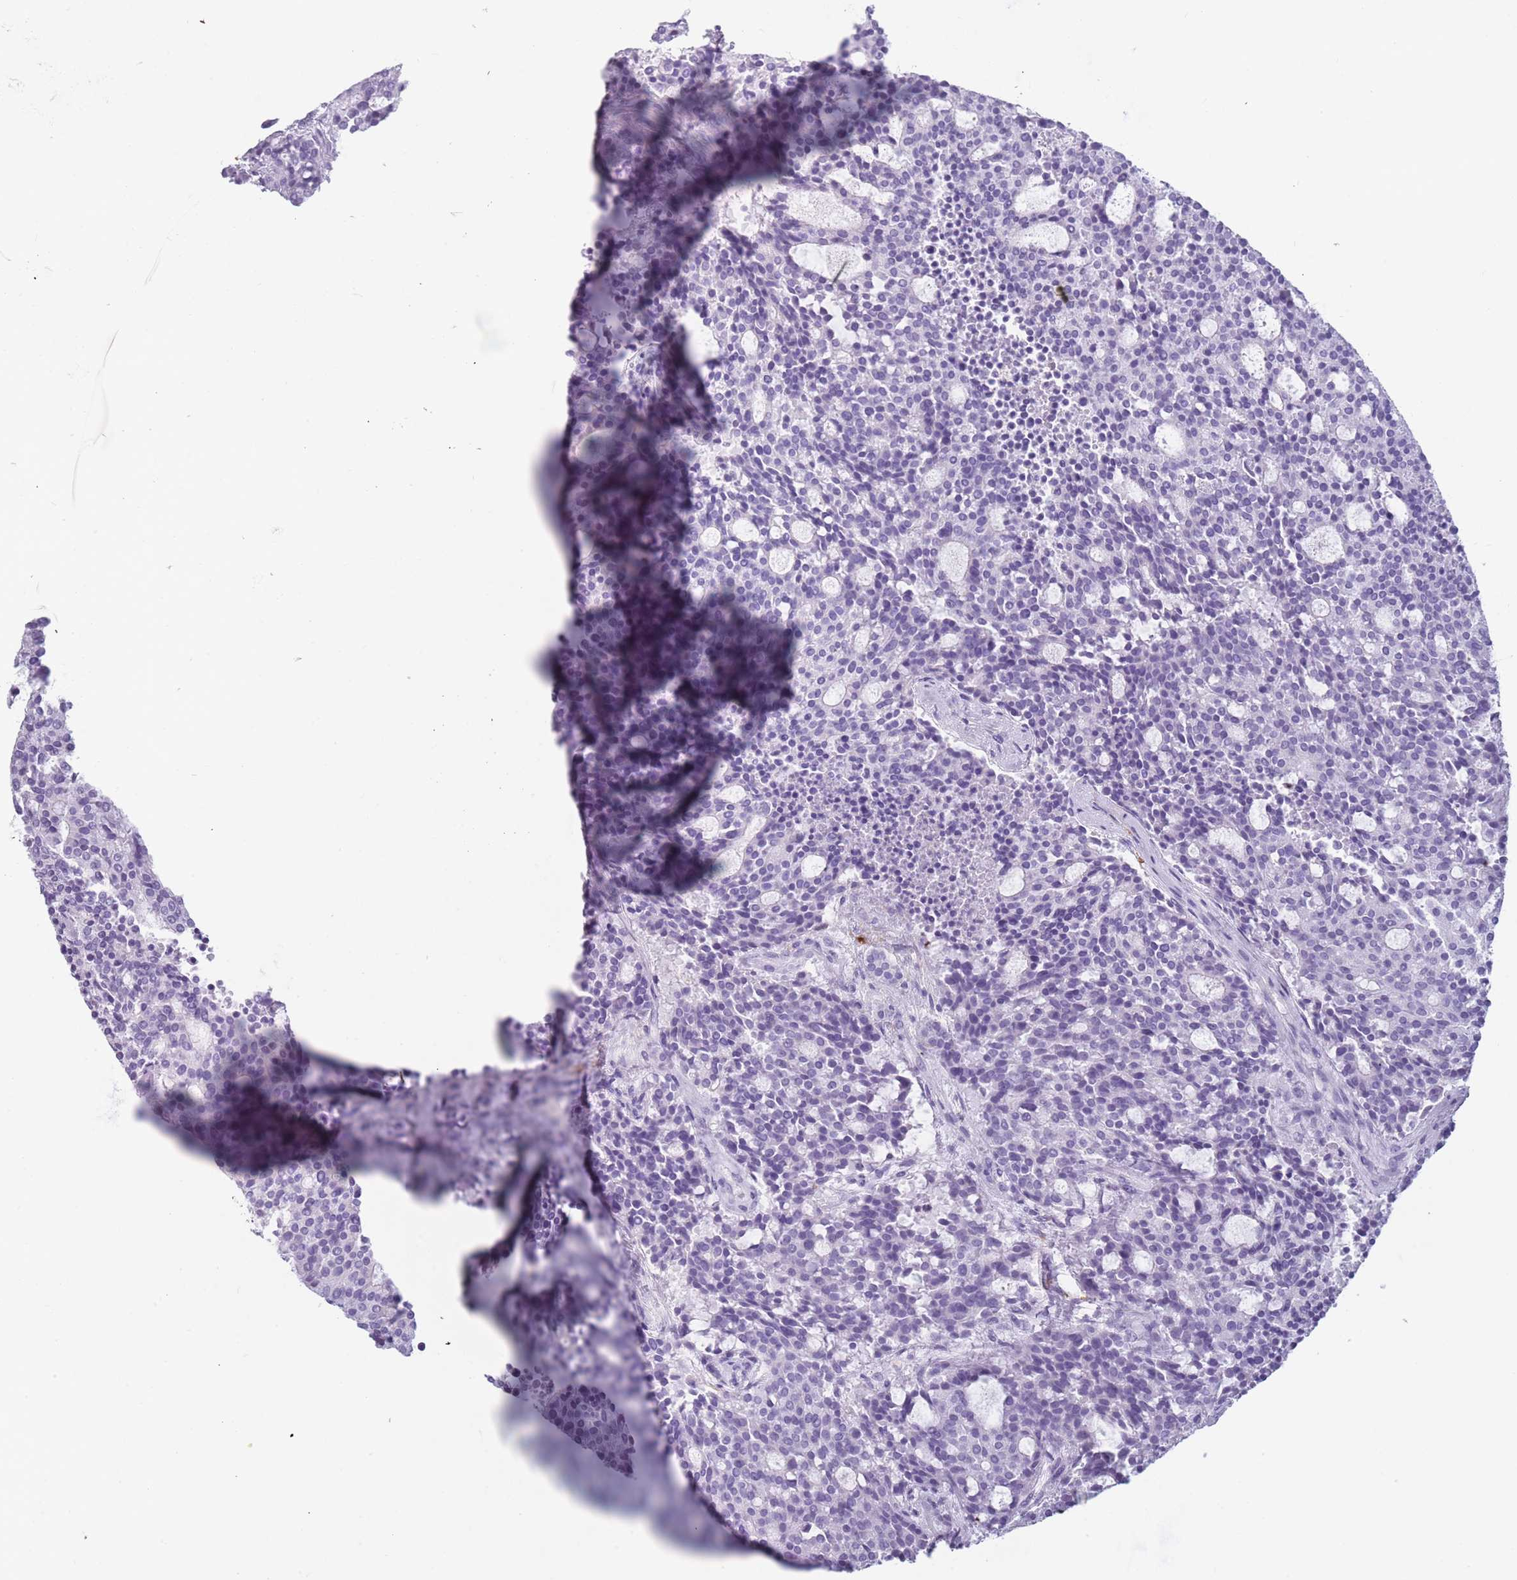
{"staining": {"intensity": "negative", "quantity": "none", "location": "none"}, "tissue": "carcinoid", "cell_type": "Tumor cells", "image_type": "cancer", "snomed": [{"axis": "morphology", "description": "Carcinoid, malignant, NOS"}, {"axis": "topography", "description": "Pancreas"}], "caption": "Immunohistochemistry of carcinoid reveals no positivity in tumor cells. (DAB (3,3'-diaminobenzidine) immunohistochemistry, high magnification).", "gene": "COLEC12", "patient": {"sex": "female", "age": 54}}